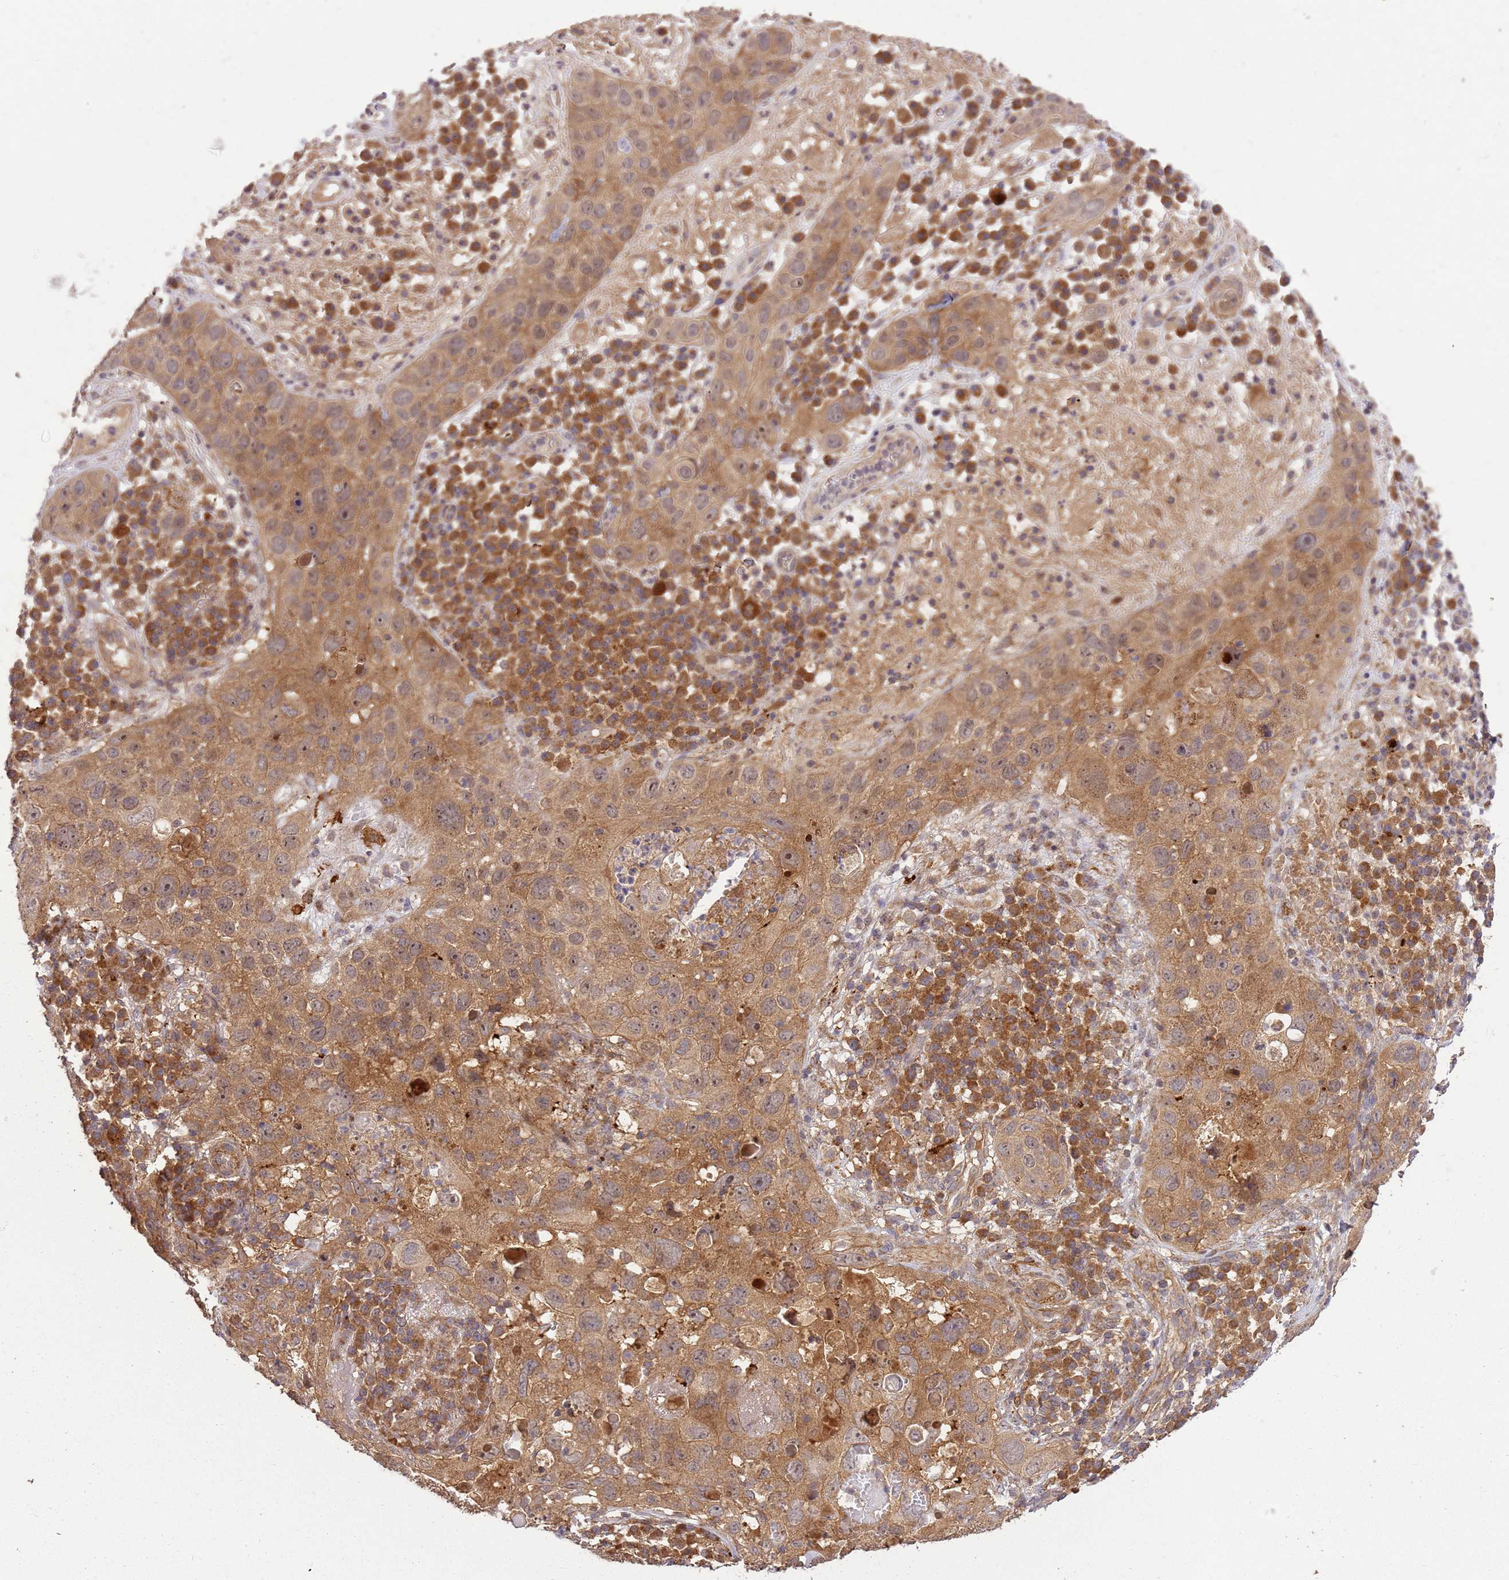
{"staining": {"intensity": "moderate", "quantity": ">75%", "location": "cytoplasmic/membranous"}, "tissue": "skin cancer", "cell_type": "Tumor cells", "image_type": "cancer", "snomed": [{"axis": "morphology", "description": "Squamous cell carcinoma in situ, NOS"}, {"axis": "morphology", "description": "Squamous cell carcinoma, NOS"}, {"axis": "topography", "description": "Skin"}], "caption": "DAB (3,3'-diaminobenzidine) immunohistochemical staining of skin cancer displays moderate cytoplasmic/membranous protein positivity in approximately >75% of tumor cells.", "gene": "GAREM1", "patient": {"sex": "male", "age": 93}}